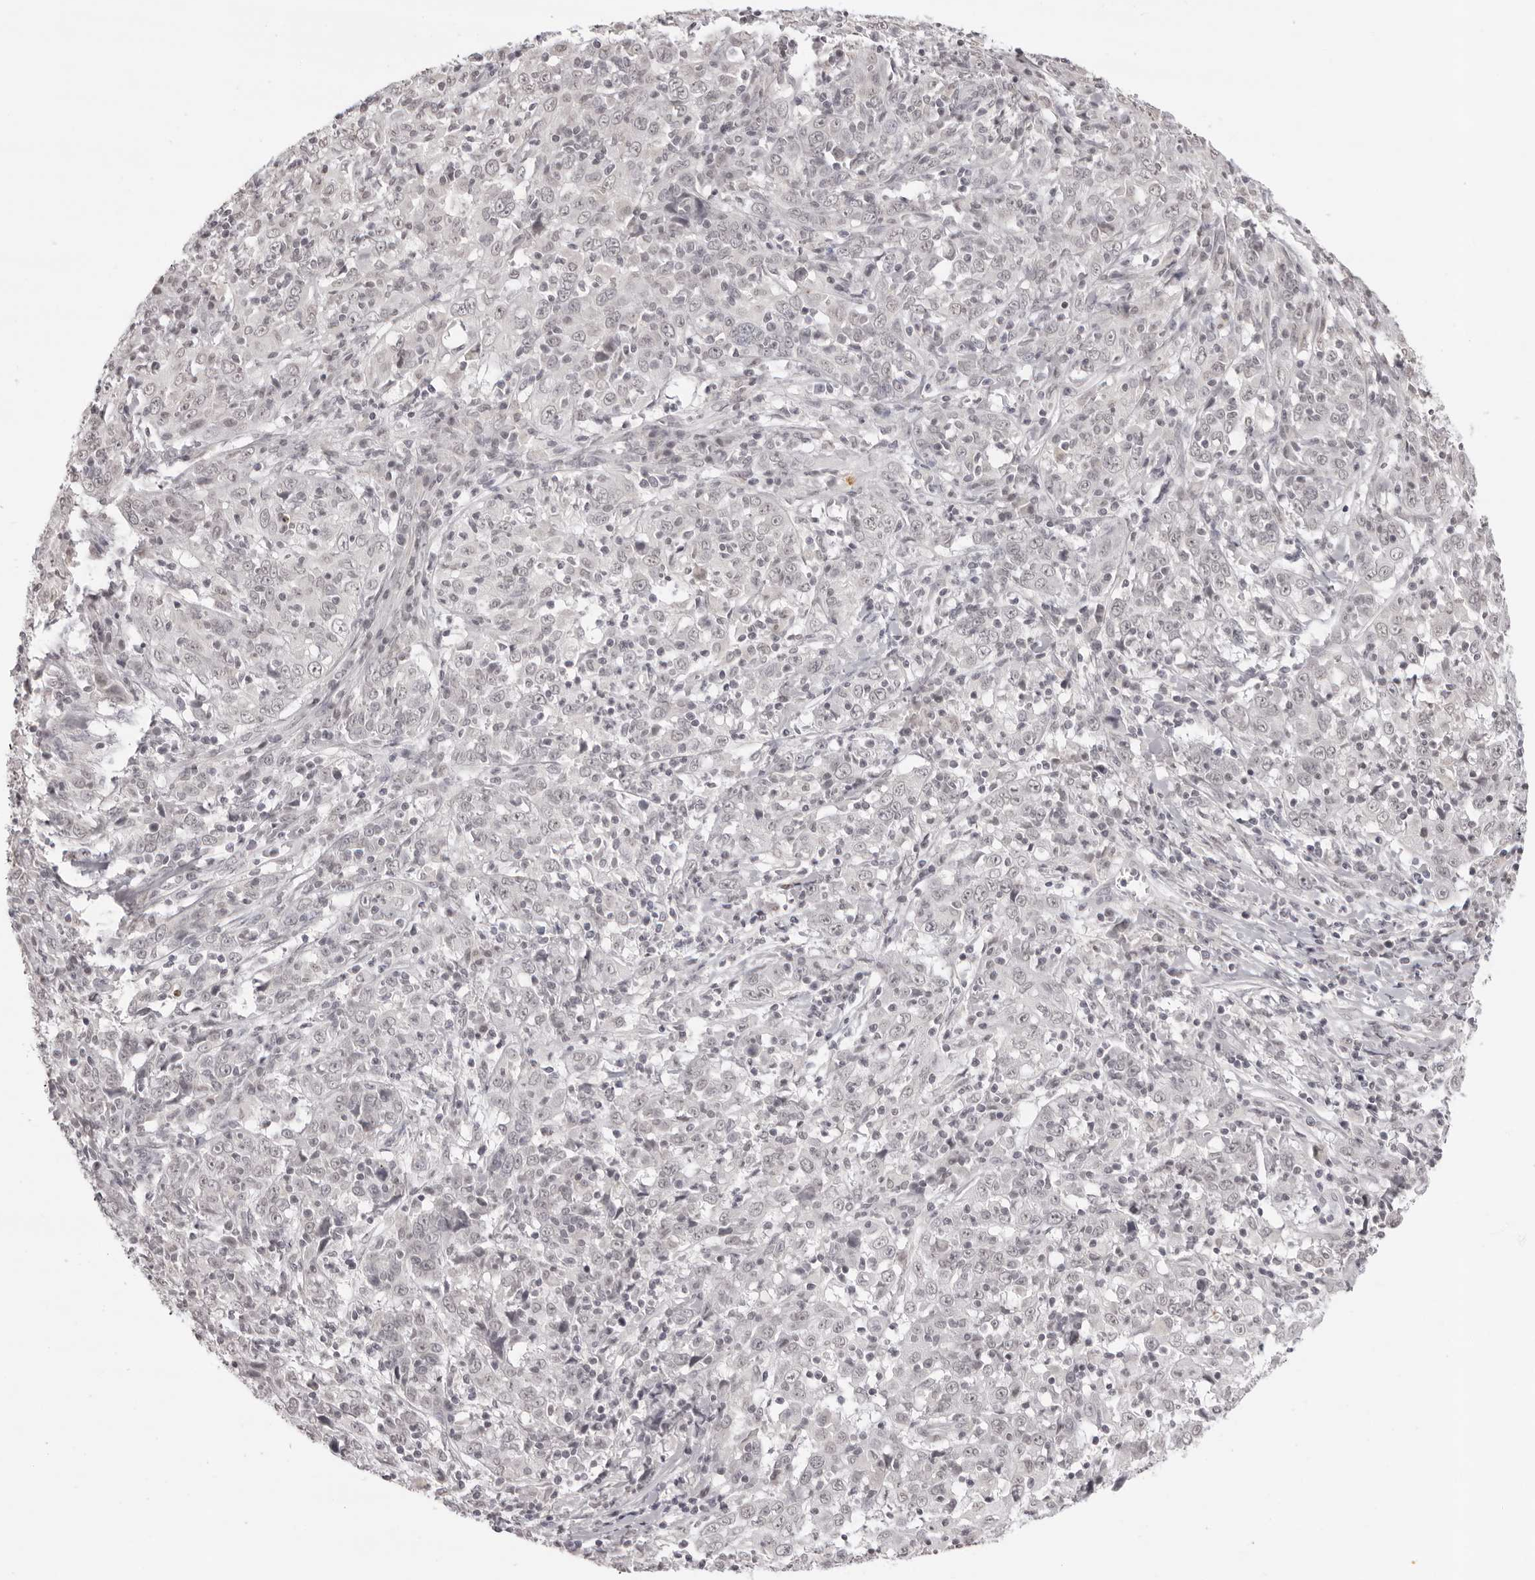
{"staining": {"intensity": "negative", "quantity": "none", "location": "none"}, "tissue": "cervical cancer", "cell_type": "Tumor cells", "image_type": "cancer", "snomed": [{"axis": "morphology", "description": "Squamous cell carcinoma, NOS"}, {"axis": "topography", "description": "Cervix"}], "caption": "Squamous cell carcinoma (cervical) stained for a protein using IHC shows no staining tumor cells.", "gene": "NTM", "patient": {"sex": "female", "age": 46}}